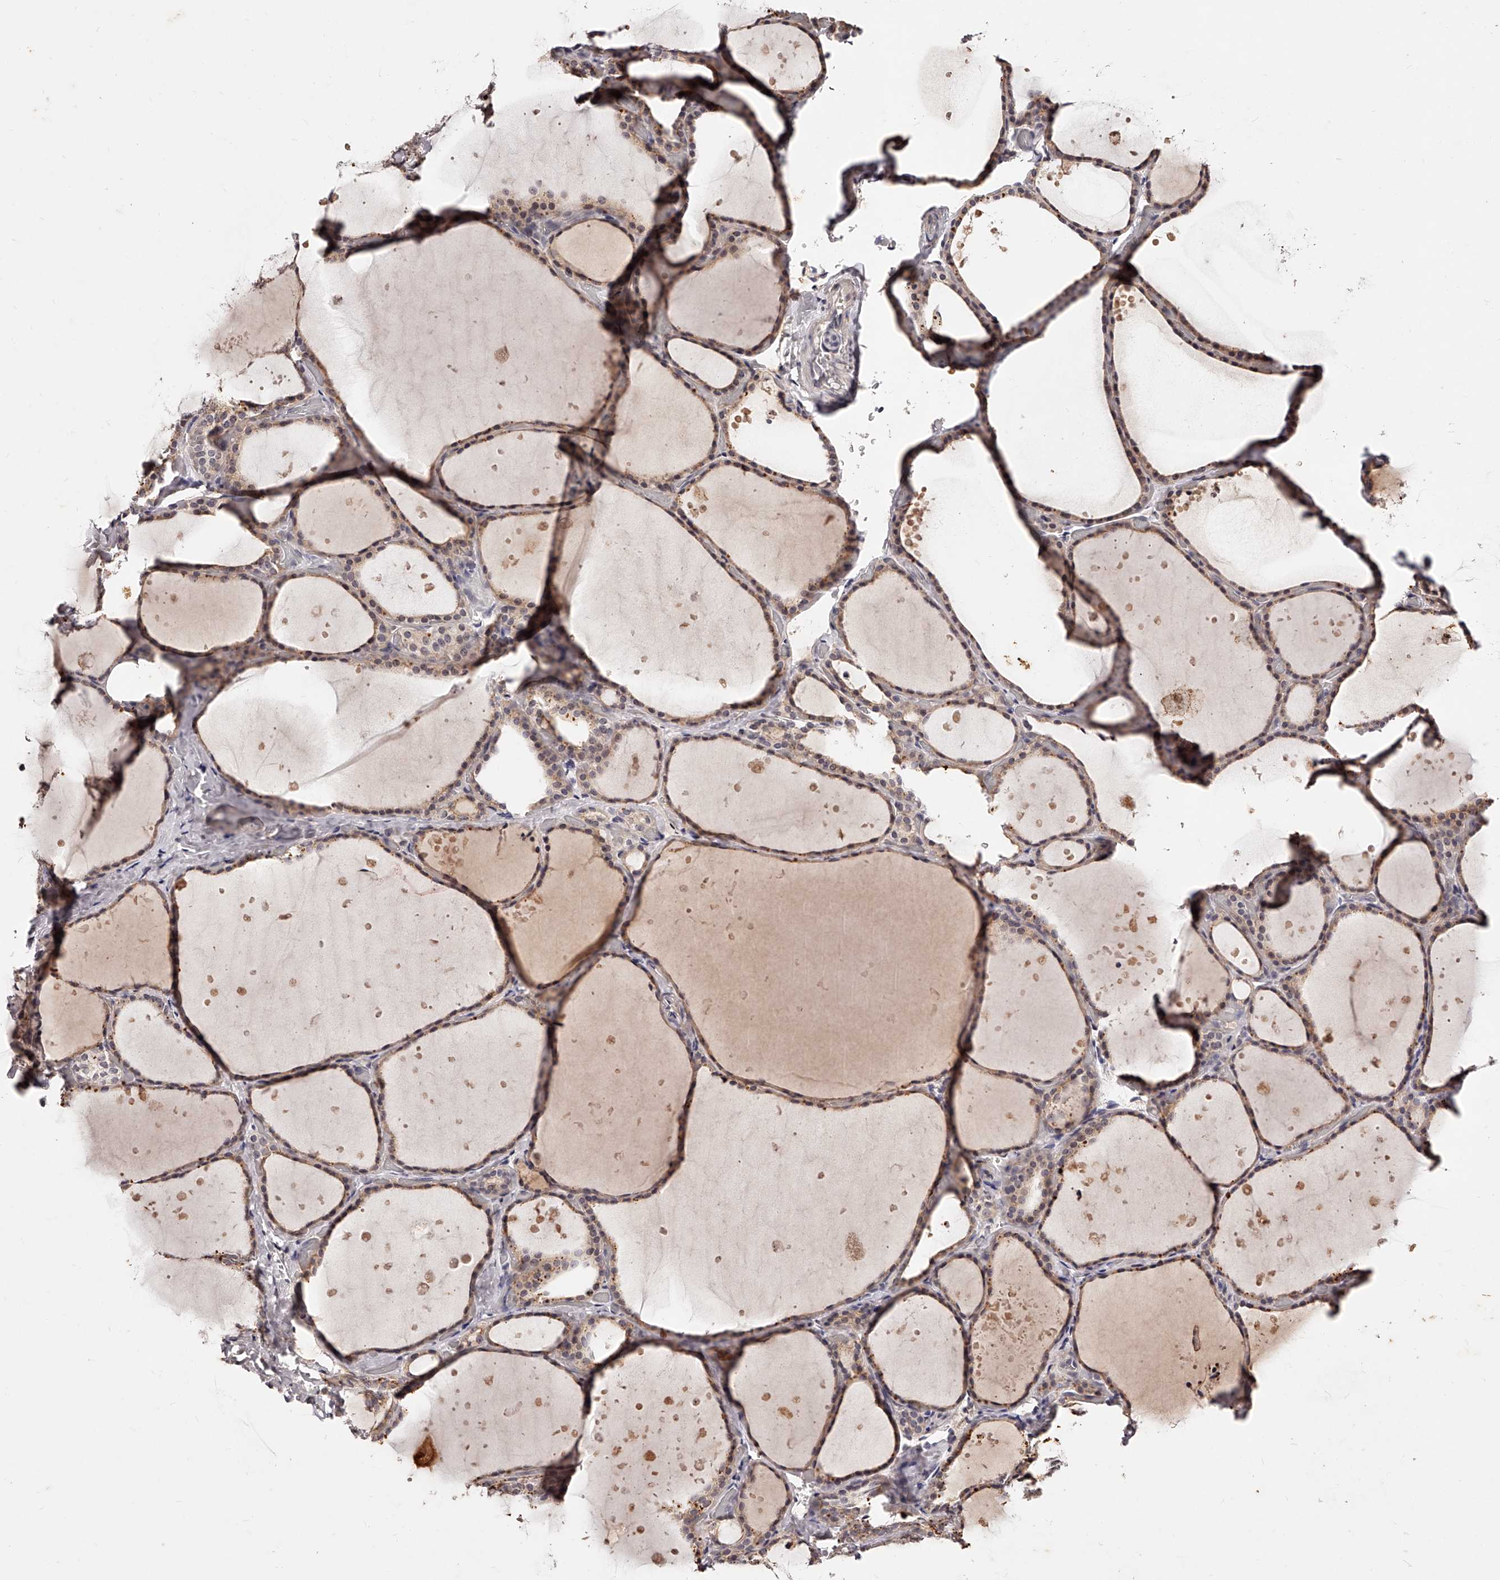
{"staining": {"intensity": "weak", "quantity": ">75%", "location": "cytoplasmic/membranous,nuclear"}, "tissue": "thyroid gland", "cell_type": "Glandular cells", "image_type": "normal", "snomed": [{"axis": "morphology", "description": "Normal tissue, NOS"}, {"axis": "topography", "description": "Thyroid gland"}], "caption": "Thyroid gland stained for a protein (brown) displays weak cytoplasmic/membranous,nuclear positive expression in about >75% of glandular cells.", "gene": "PHACTR1", "patient": {"sex": "female", "age": 44}}